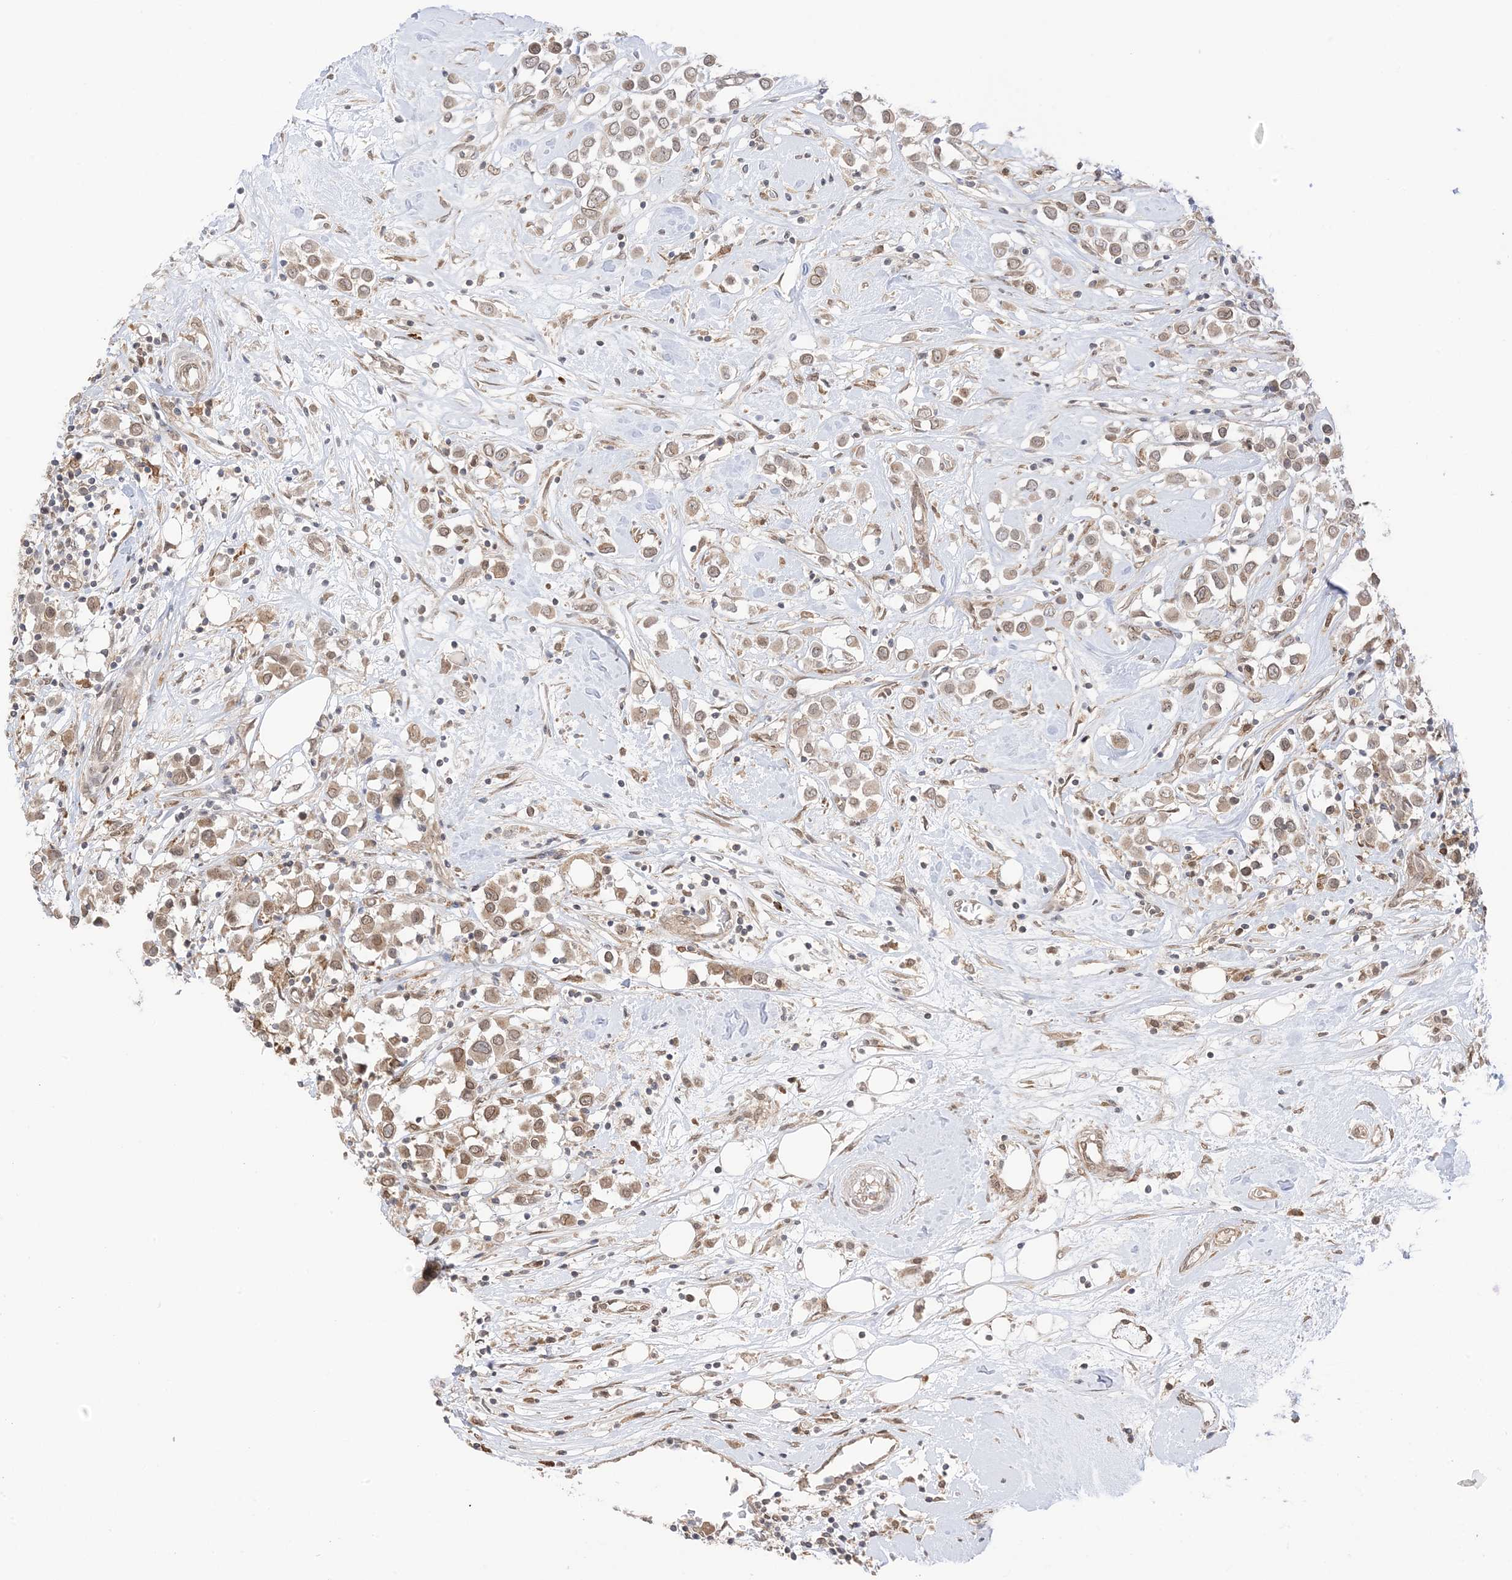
{"staining": {"intensity": "moderate", "quantity": ">75%", "location": "cytoplasmic/membranous,nuclear"}, "tissue": "breast cancer", "cell_type": "Tumor cells", "image_type": "cancer", "snomed": [{"axis": "morphology", "description": "Duct carcinoma"}, {"axis": "topography", "description": "Breast"}], "caption": "Breast cancer (invasive ductal carcinoma) stained with a brown dye shows moderate cytoplasmic/membranous and nuclear positive expression in about >75% of tumor cells.", "gene": "UBE2E2", "patient": {"sex": "female", "age": 61}}